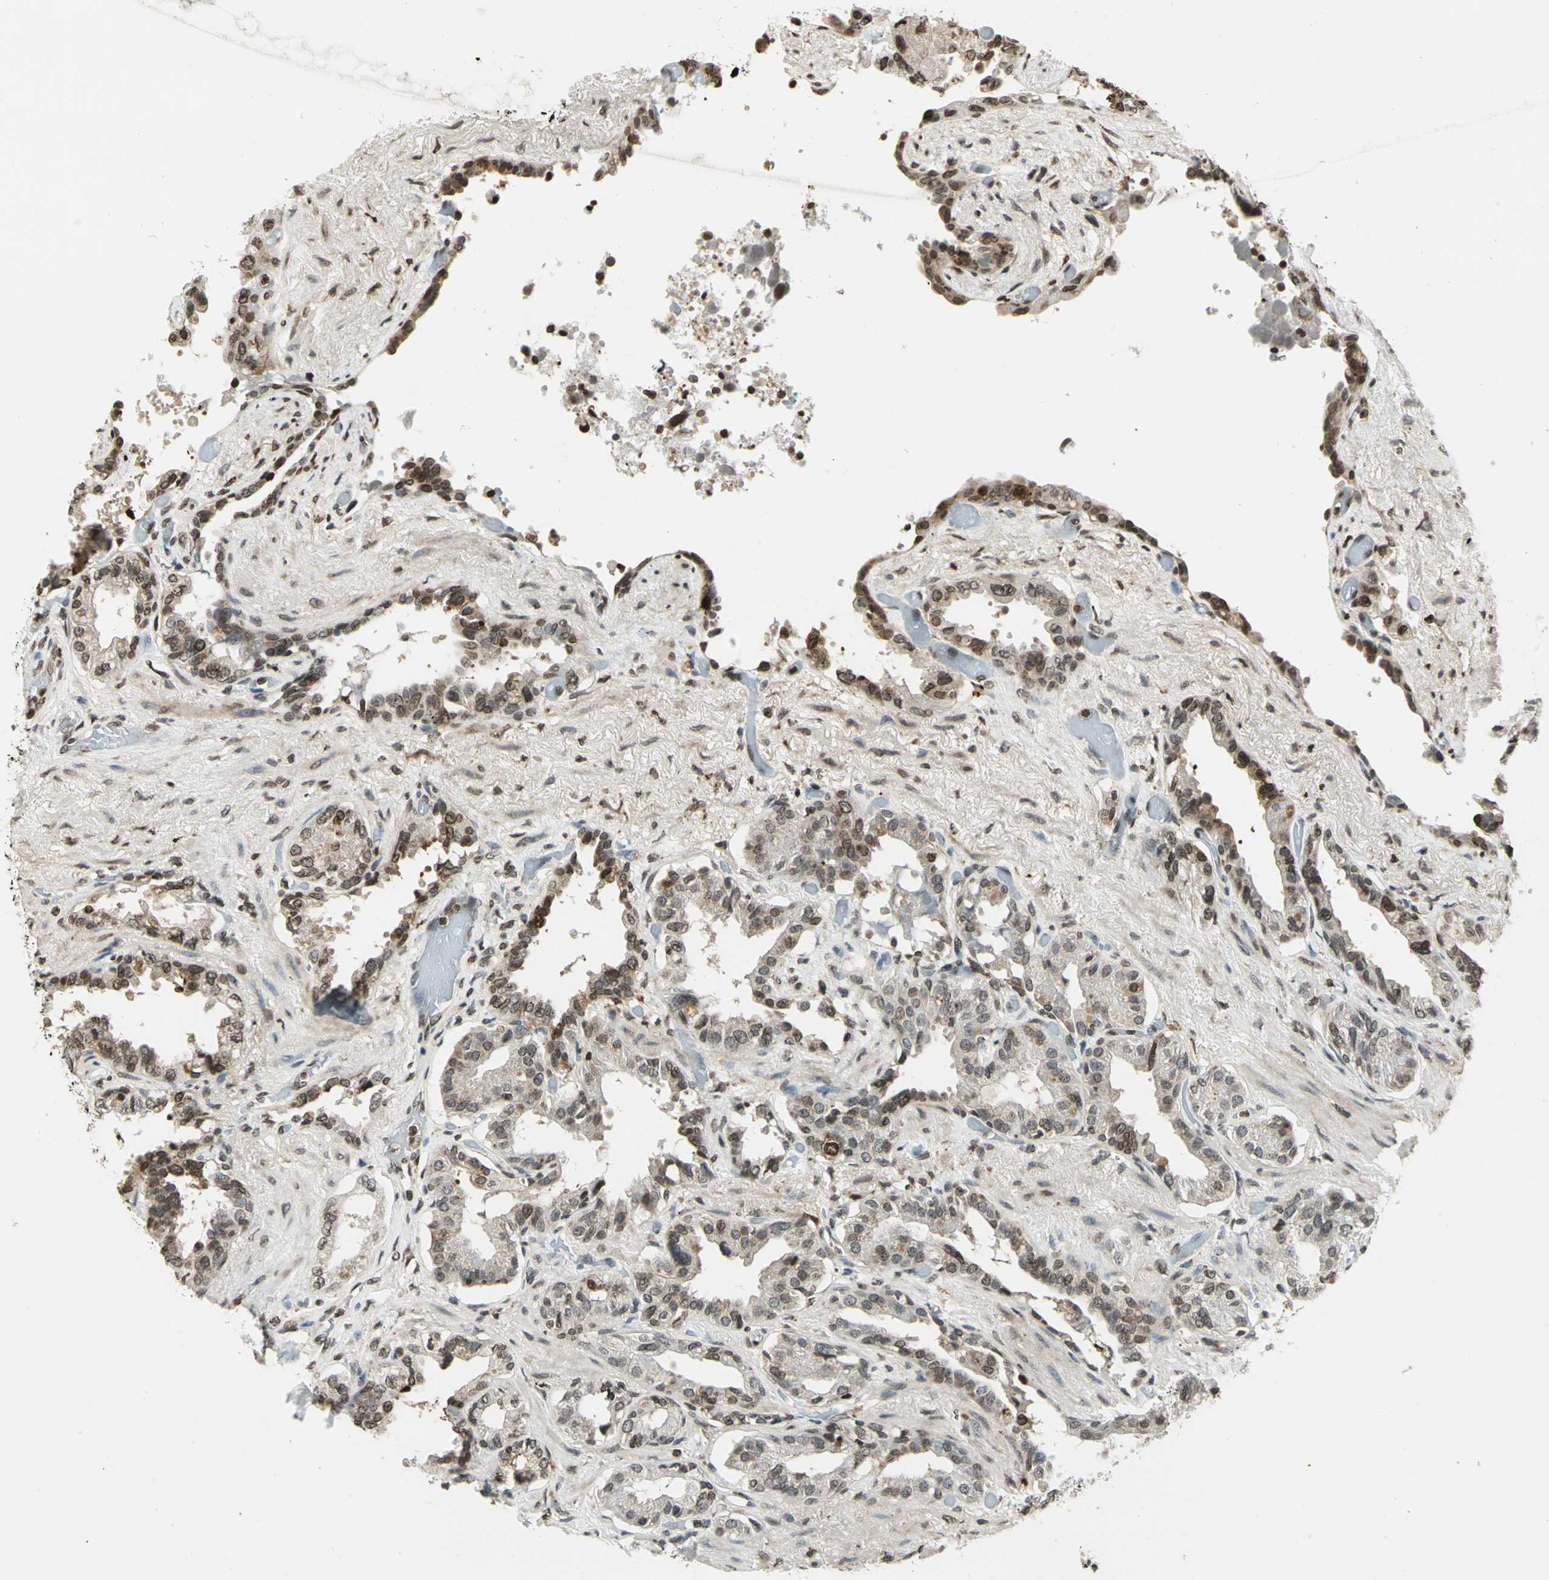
{"staining": {"intensity": "moderate", "quantity": "25%-75%", "location": "cytoplasmic/membranous,nuclear"}, "tissue": "seminal vesicle", "cell_type": "Glandular cells", "image_type": "normal", "snomed": [{"axis": "morphology", "description": "Normal tissue, NOS"}, {"axis": "topography", "description": "Seminal veicle"}], "caption": "About 25%-75% of glandular cells in normal seminal vesicle show moderate cytoplasmic/membranous,nuclear protein expression as visualized by brown immunohistochemical staining.", "gene": "LGALS3", "patient": {"sex": "male", "age": 61}}